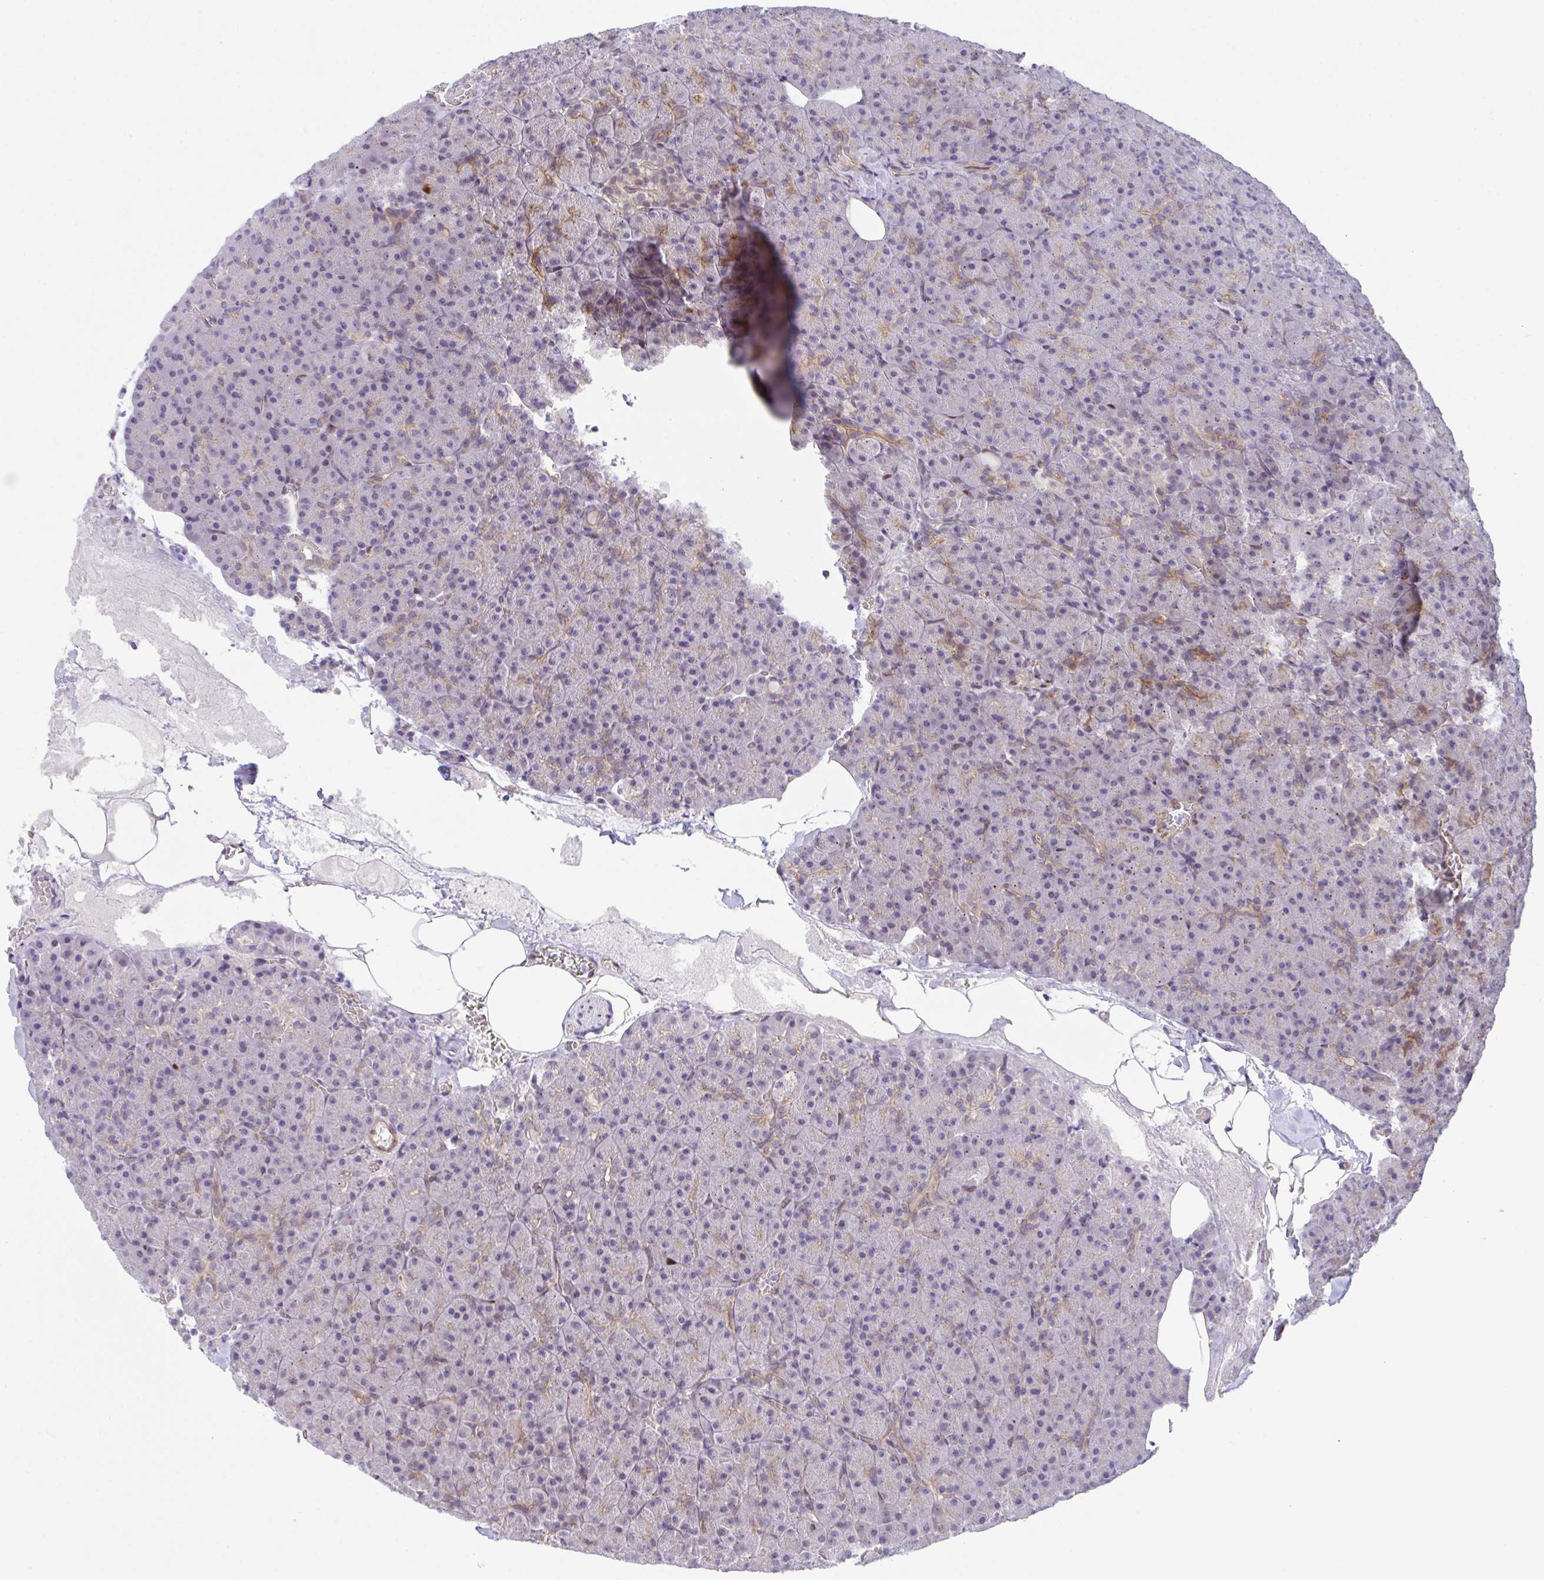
{"staining": {"intensity": "weak", "quantity": "<25%", "location": "cytoplasmic/membranous"}, "tissue": "pancreas", "cell_type": "Exocrine glandular cells", "image_type": "normal", "snomed": [{"axis": "morphology", "description": "Normal tissue, NOS"}, {"axis": "topography", "description": "Pancreas"}], "caption": "Human pancreas stained for a protein using IHC demonstrates no expression in exocrine glandular cells.", "gene": "ZBED3", "patient": {"sex": "female", "age": 74}}